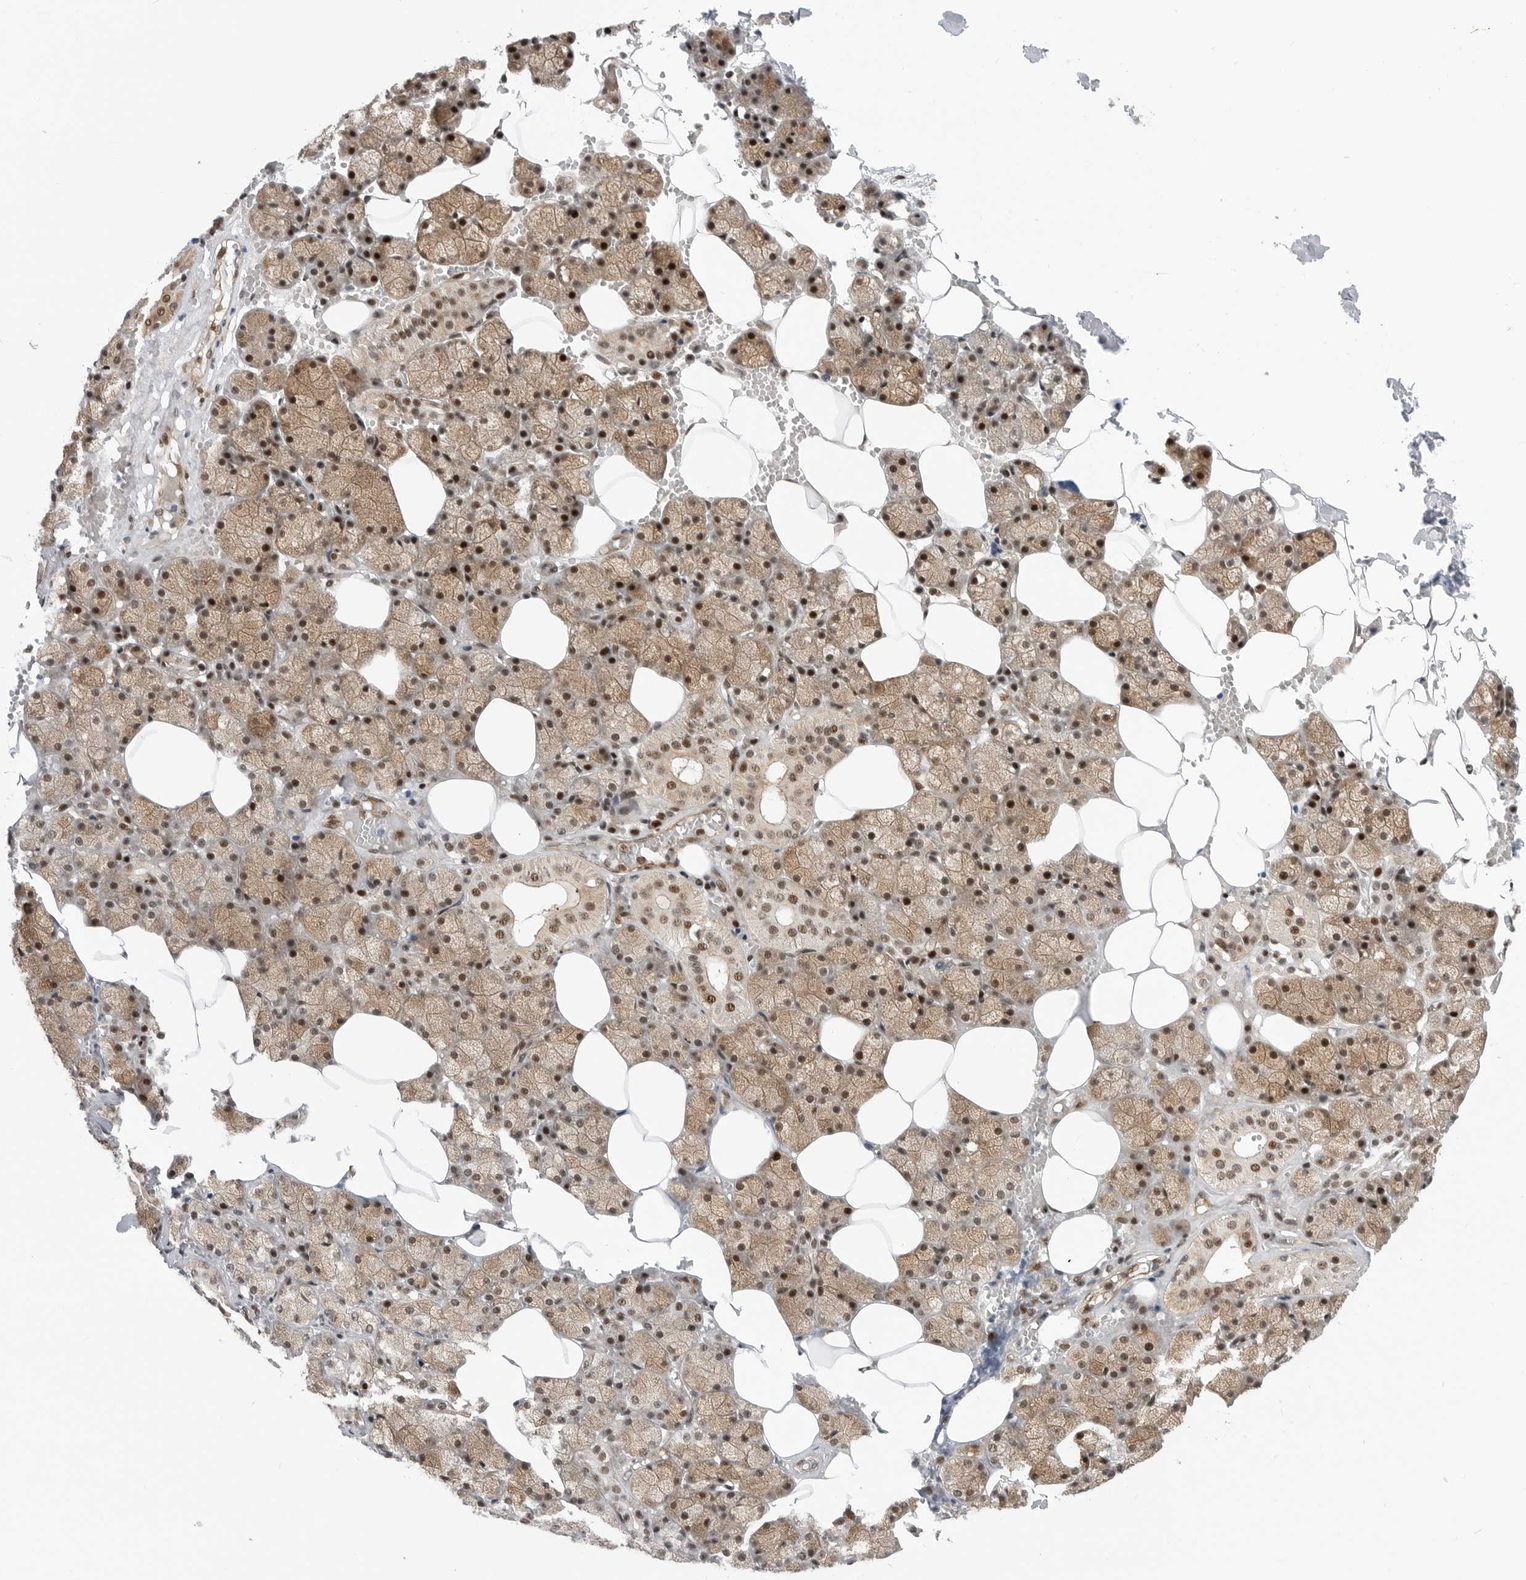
{"staining": {"intensity": "strong", "quantity": ">75%", "location": "cytoplasmic/membranous,nuclear"}, "tissue": "salivary gland", "cell_type": "Glandular cells", "image_type": "normal", "snomed": [{"axis": "morphology", "description": "Normal tissue, NOS"}, {"axis": "topography", "description": "Salivary gland"}], "caption": "A brown stain shows strong cytoplasmic/membranous,nuclear positivity of a protein in glandular cells of benign salivary gland. Ihc stains the protein in brown and the nuclei are stained blue.", "gene": "GPATCH2", "patient": {"sex": "male", "age": 62}}